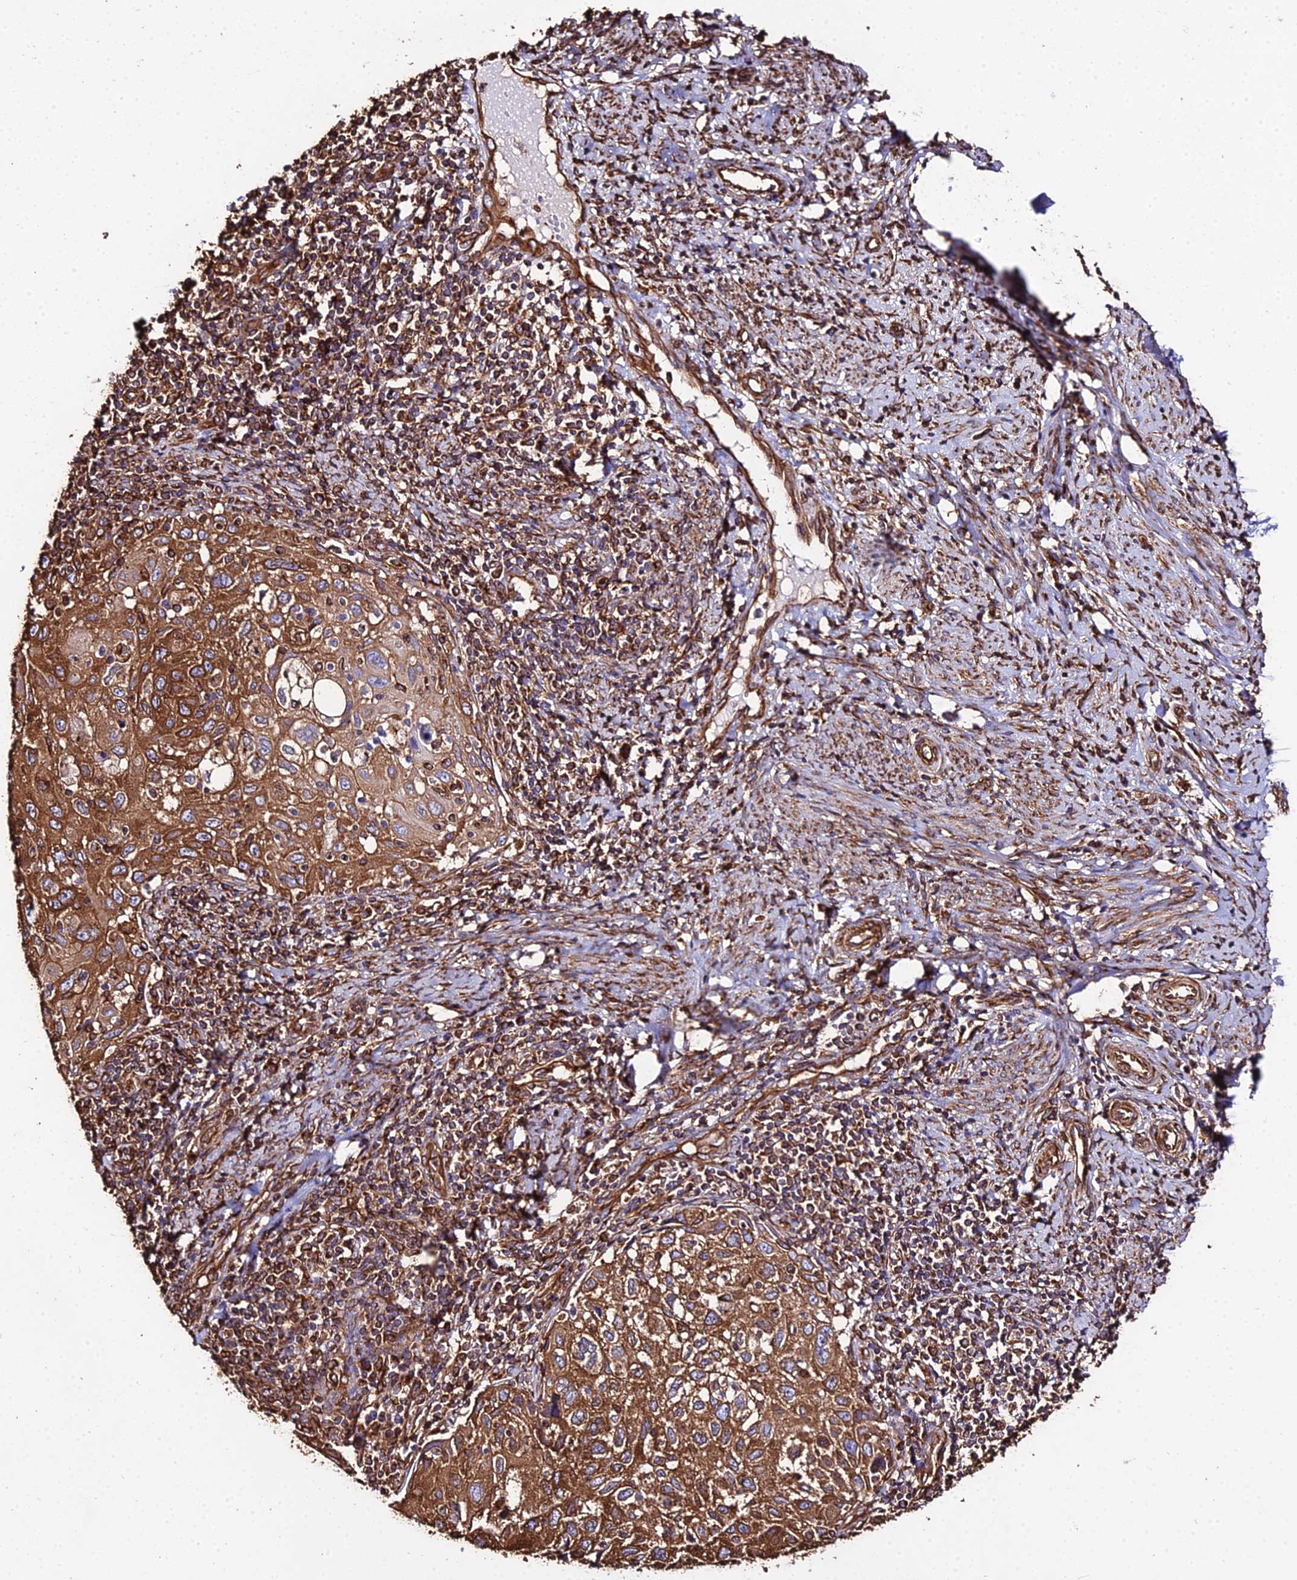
{"staining": {"intensity": "strong", "quantity": ">75%", "location": "cytoplasmic/membranous"}, "tissue": "cervical cancer", "cell_type": "Tumor cells", "image_type": "cancer", "snomed": [{"axis": "morphology", "description": "Squamous cell carcinoma, NOS"}, {"axis": "topography", "description": "Cervix"}], "caption": "Cervical squamous cell carcinoma stained with a protein marker shows strong staining in tumor cells.", "gene": "TUBA3D", "patient": {"sex": "female", "age": 70}}